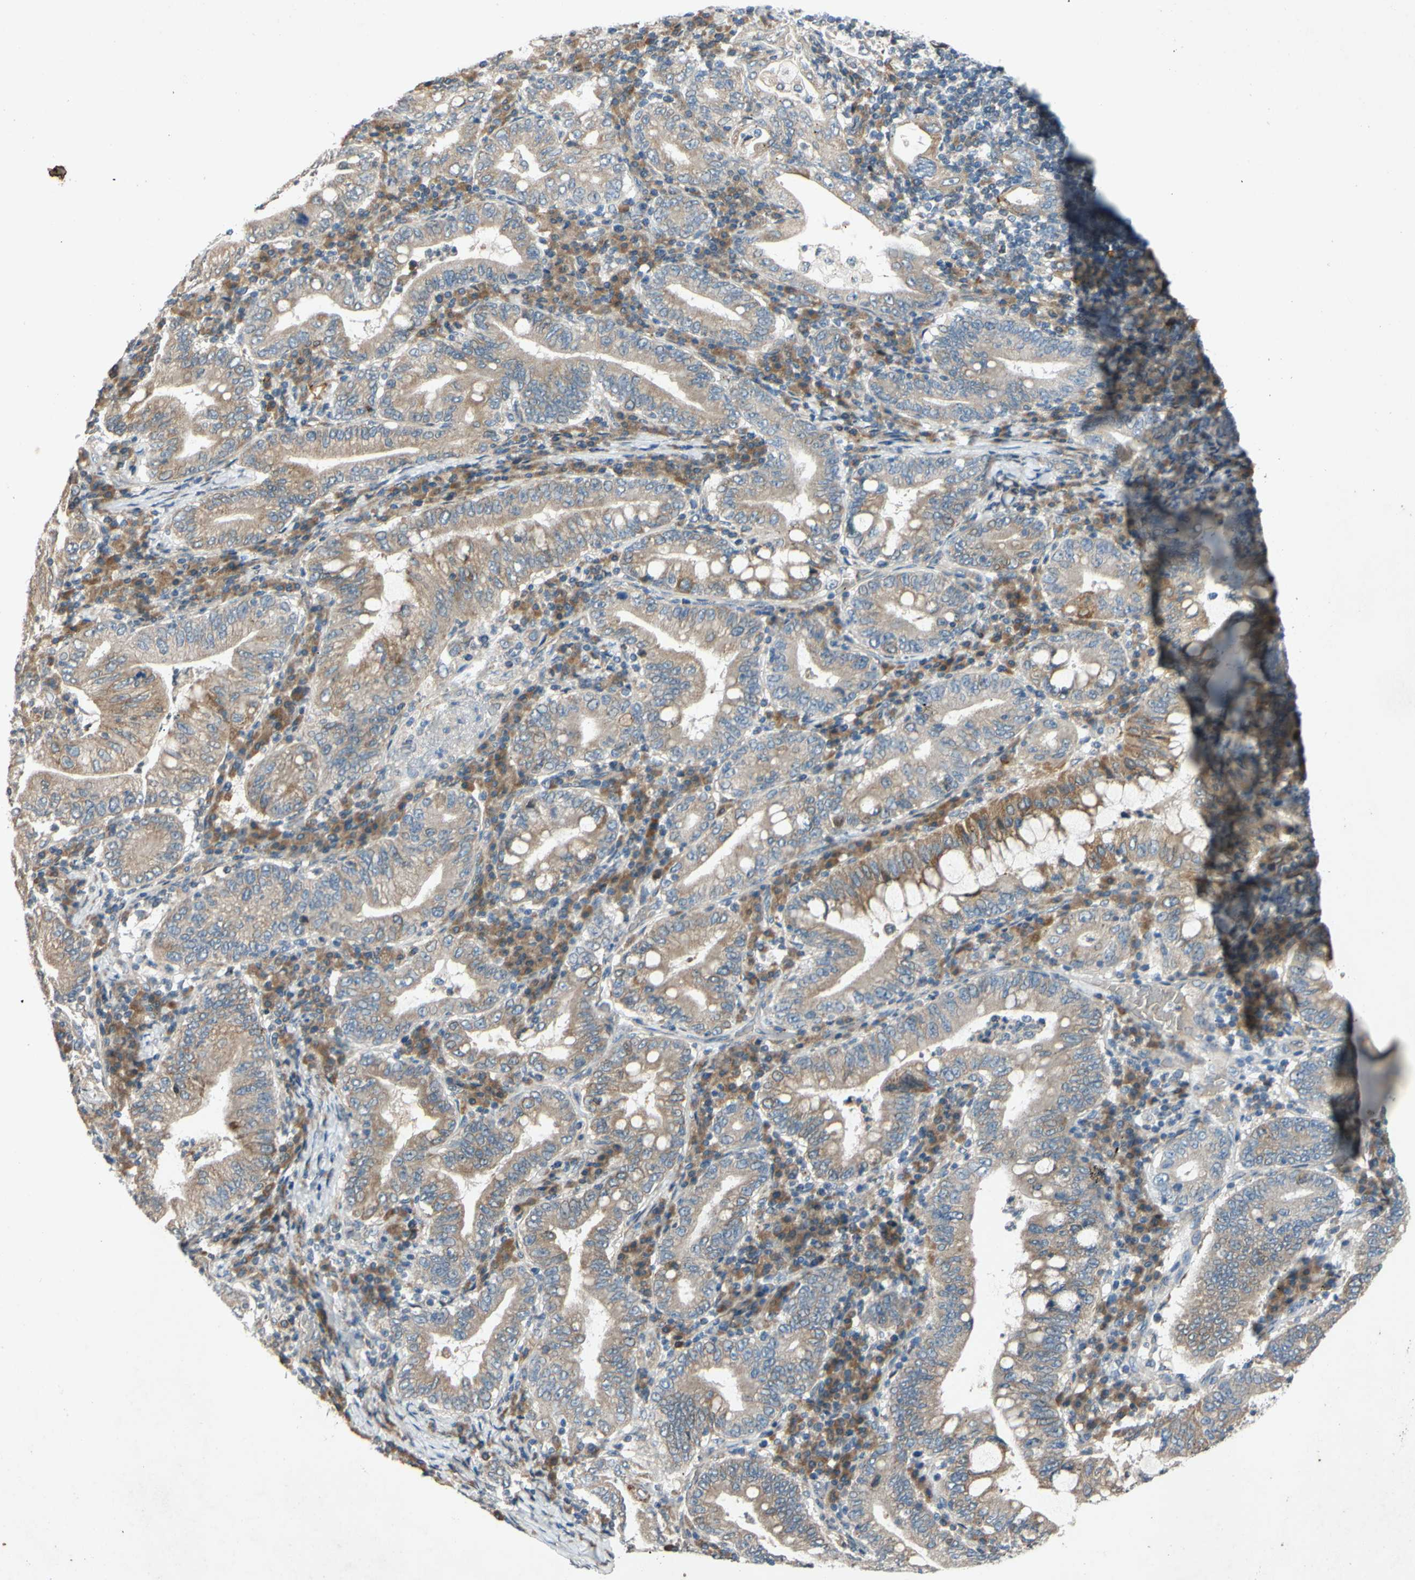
{"staining": {"intensity": "moderate", "quantity": ">75%", "location": "cytoplasmic/membranous"}, "tissue": "stomach cancer", "cell_type": "Tumor cells", "image_type": "cancer", "snomed": [{"axis": "morphology", "description": "Normal tissue, NOS"}, {"axis": "morphology", "description": "Adenocarcinoma, NOS"}, {"axis": "topography", "description": "Esophagus"}, {"axis": "topography", "description": "Stomach, upper"}, {"axis": "topography", "description": "Peripheral nerve tissue"}], "caption": "IHC micrograph of neoplastic tissue: stomach cancer stained using immunohistochemistry (IHC) demonstrates medium levels of moderate protein expression localized specifically in the cytoplasmic/membranous of tumor cells, appearing as a cytoplasmic/membranous brown color.", "gene": "ADD2", "patient": {"sex": "male", "age": 62}}